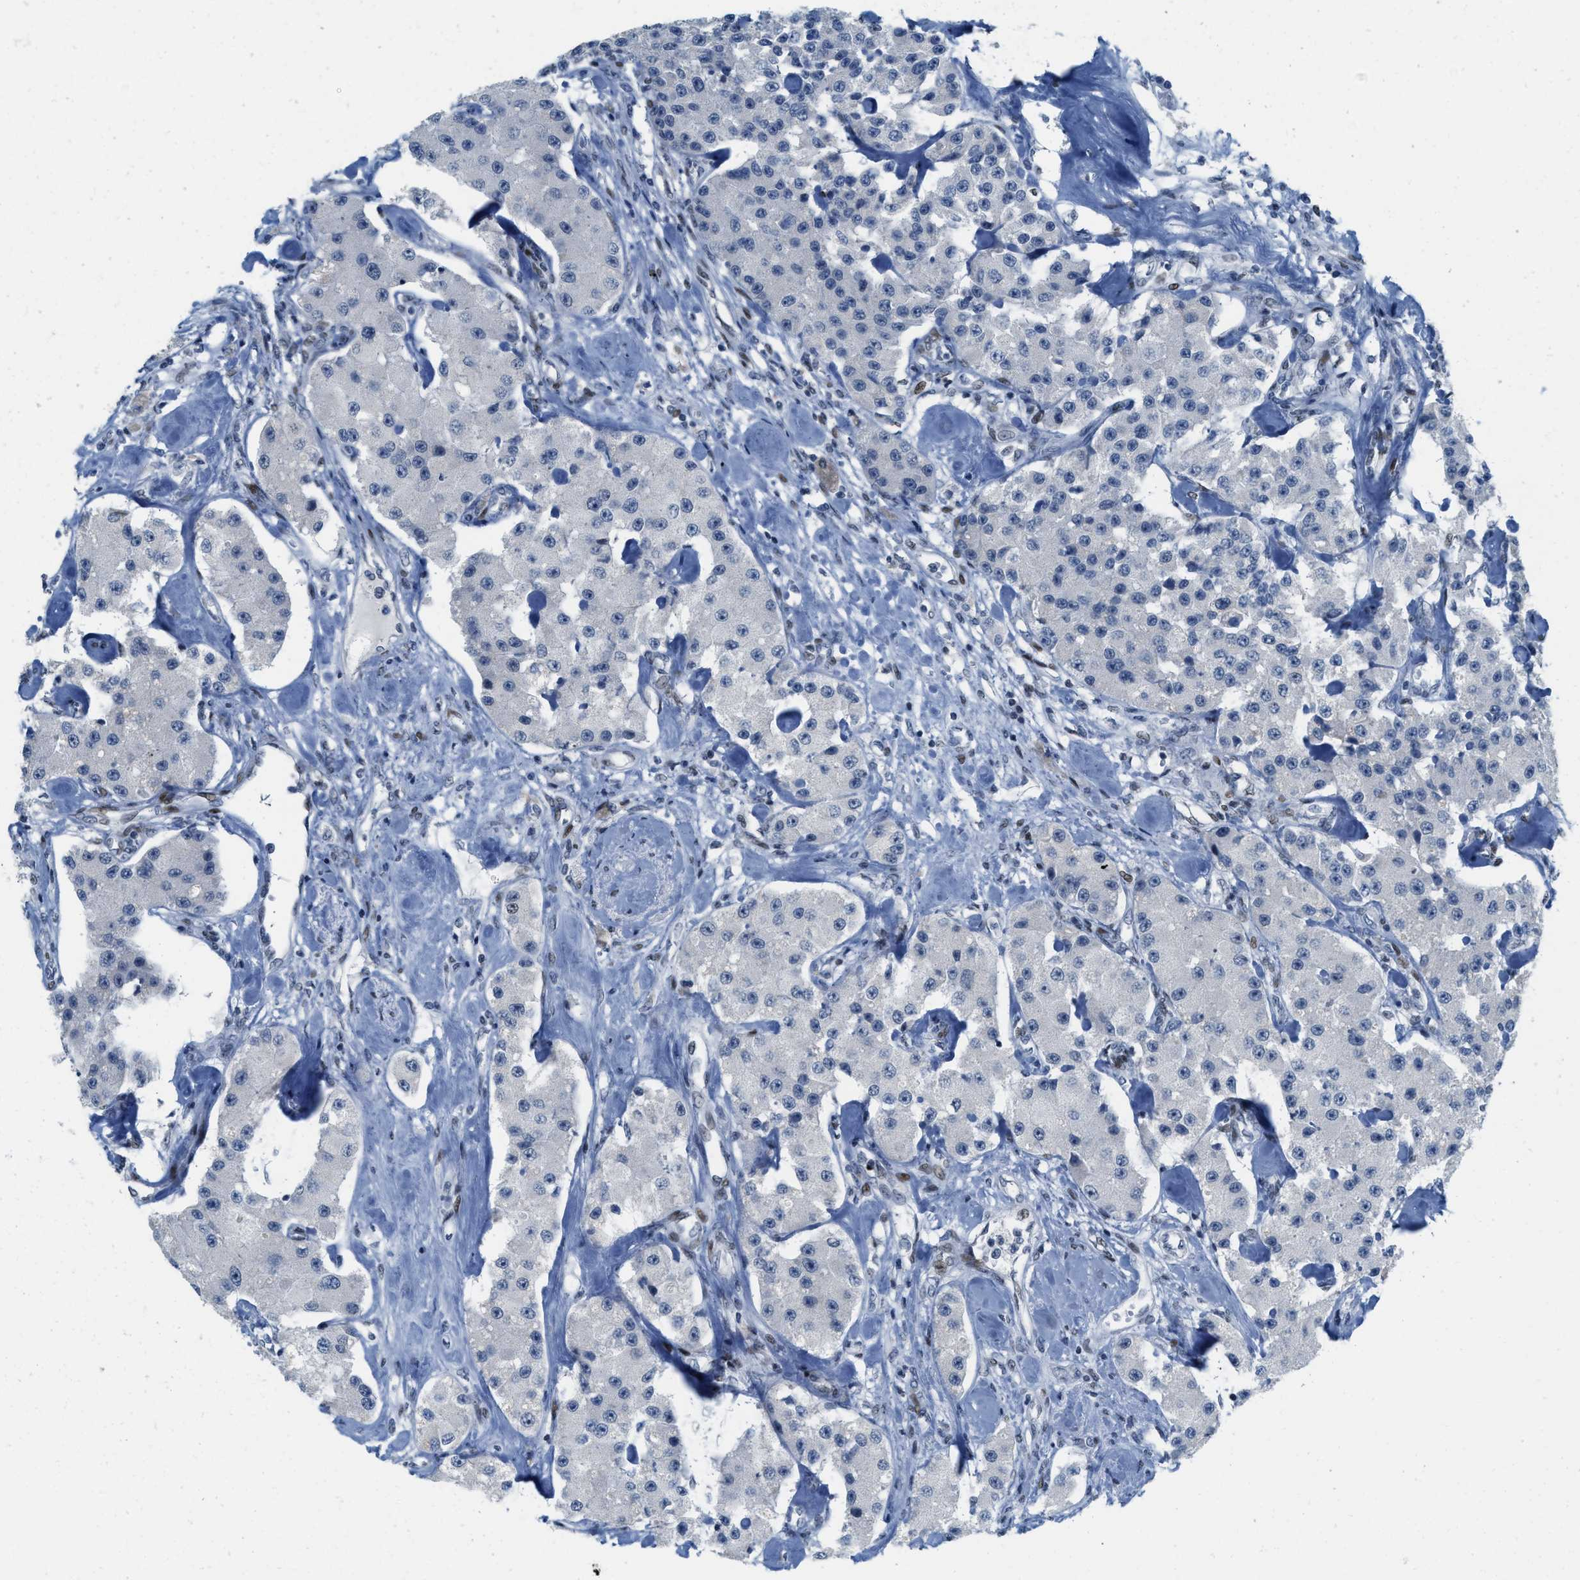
{"staining": {"intensity": "negative", "quantity": "none", "location": "none"}, "tissue": "carcinoid", "cell_type": "Tumor cells", "image_type": "cancer", "snomed": [{"axis": "morphology", "description": "Carcinoid, malignant, NOS"}, {"axis": "topography", "description": "Pancreas"}], "caption": "Immunohistochemical staining of human carcinoid shows no significant positivity in tumor cells. Brightfield microscopy of immunohistochemistry stained with DAB (3,3'-diaminobenzidine) (brown) and hematoxylin (blue), captured at high magnification.", "gene": "PBX1", "patient": {"sex": "male", "age": 41}}